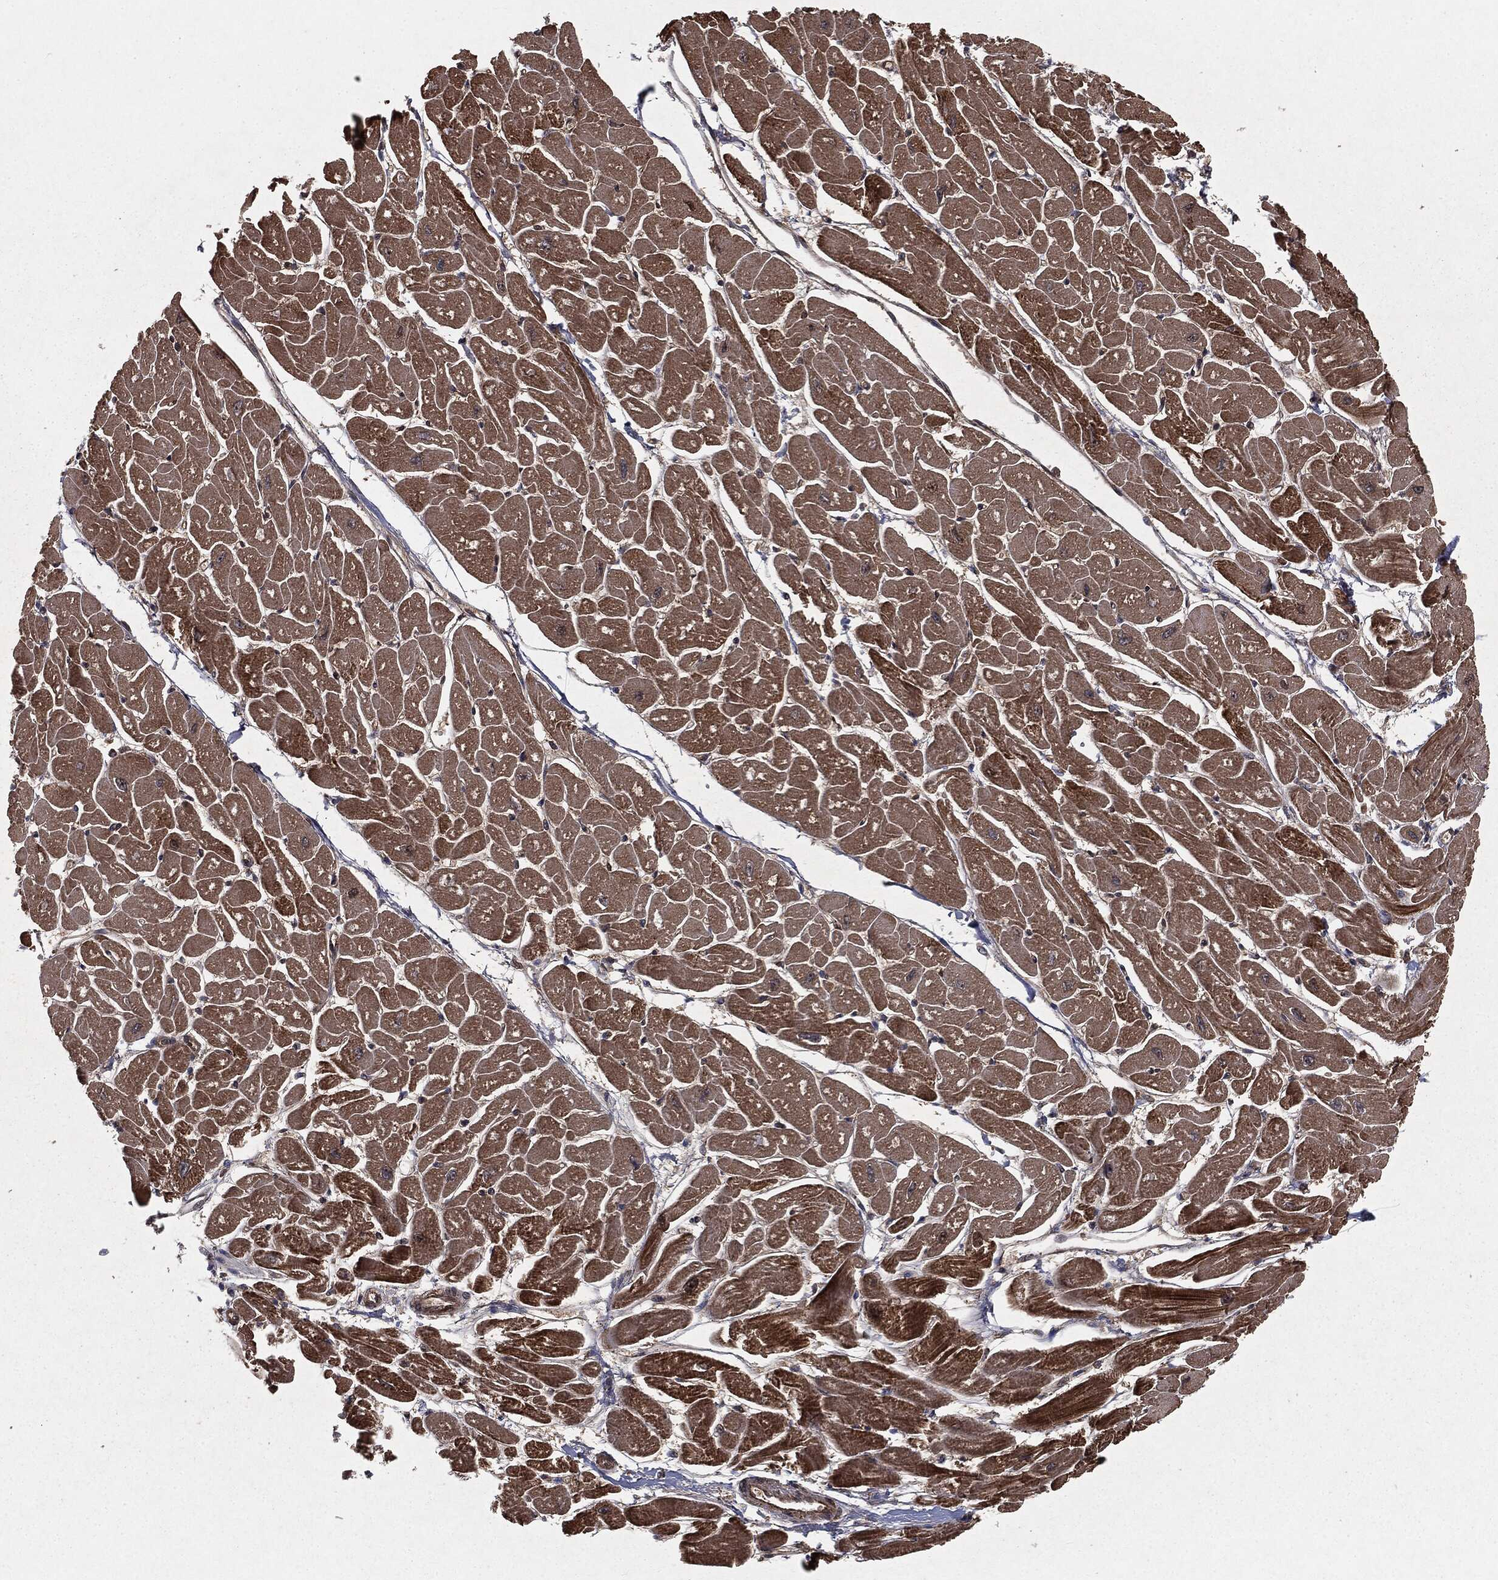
{"staining": {"intensity": "strong", "quantity": "25%-75%", "location": "cytoplasmic/membranous,nuclear"}, "tissue": "heart muscle", "cell_type": "Cardiomyocytes", "image_type": "normal", "snomed": [{"axis": "morphology", "description": "Normal tissue, NOS"}, {"axis": "topography", "description": "Heart"}], "caption": "Heart muscle stained with a brown dye displays strong cytoplasmic/membranous,nuclear positive positivity in about 25%-75% of cardiomyocytes.", "gene": "RANBP9", "patient": {"sex": "male", "age": 57}}